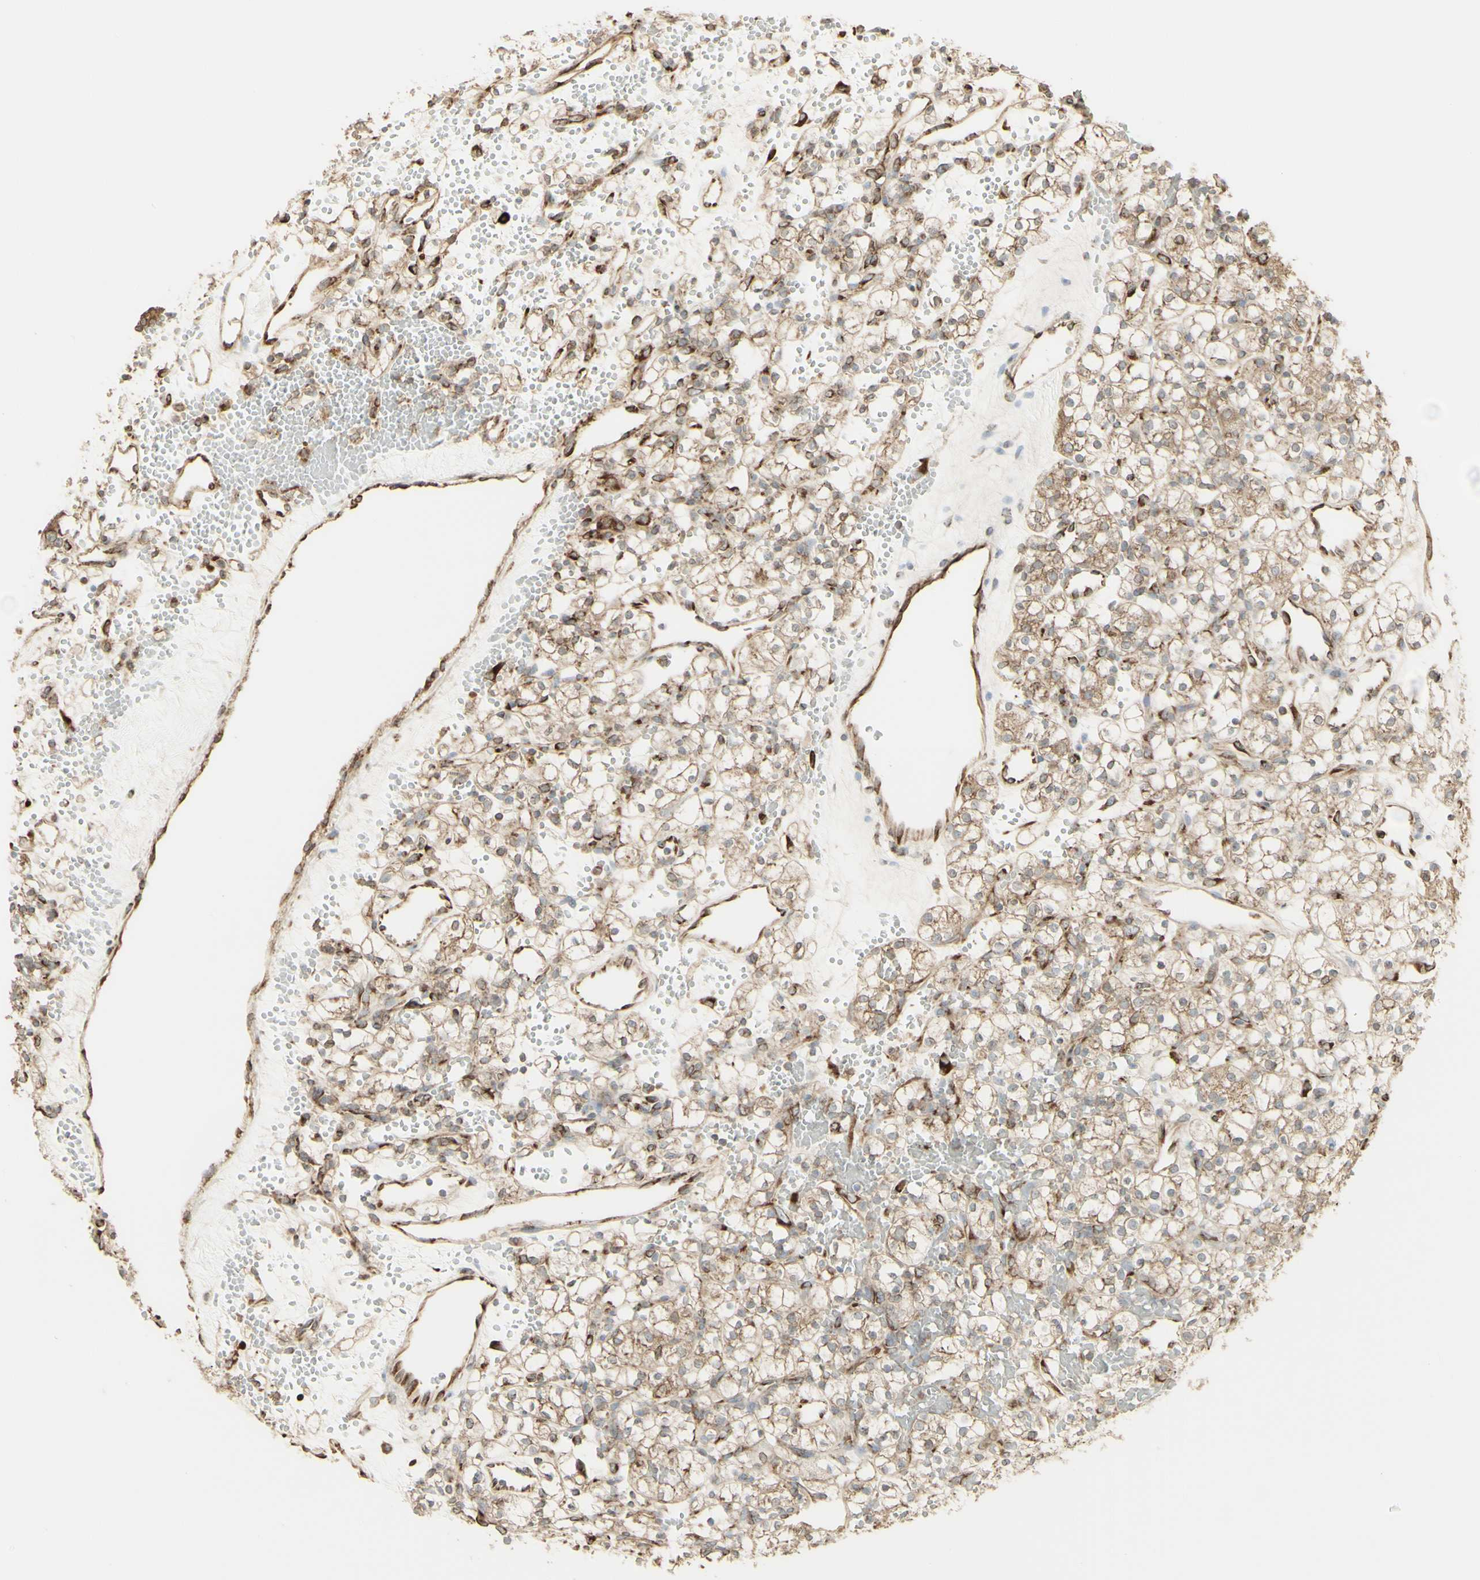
{"staining": {"intensity": "weak", "quantity": ">75%", "location": "cytoplasmic/membranous"}, "tissue": "renal cancer", "cell_type": "Tumor cells", "image_type": "cancer", "snomed": [{"axis": "morphology", "description": "Adenocarcinoma, NOS"}, {"axis": "topography", "description": "Kidney"}], "caption": "A histopathology image of renal cancer (adenocarcinoma) stained for a protein reveals weak cytoplasmic/membranous brown staining in tumor cells.", "gene": "EEF1B2", "patient": {"sex": "female", "age": 60}}